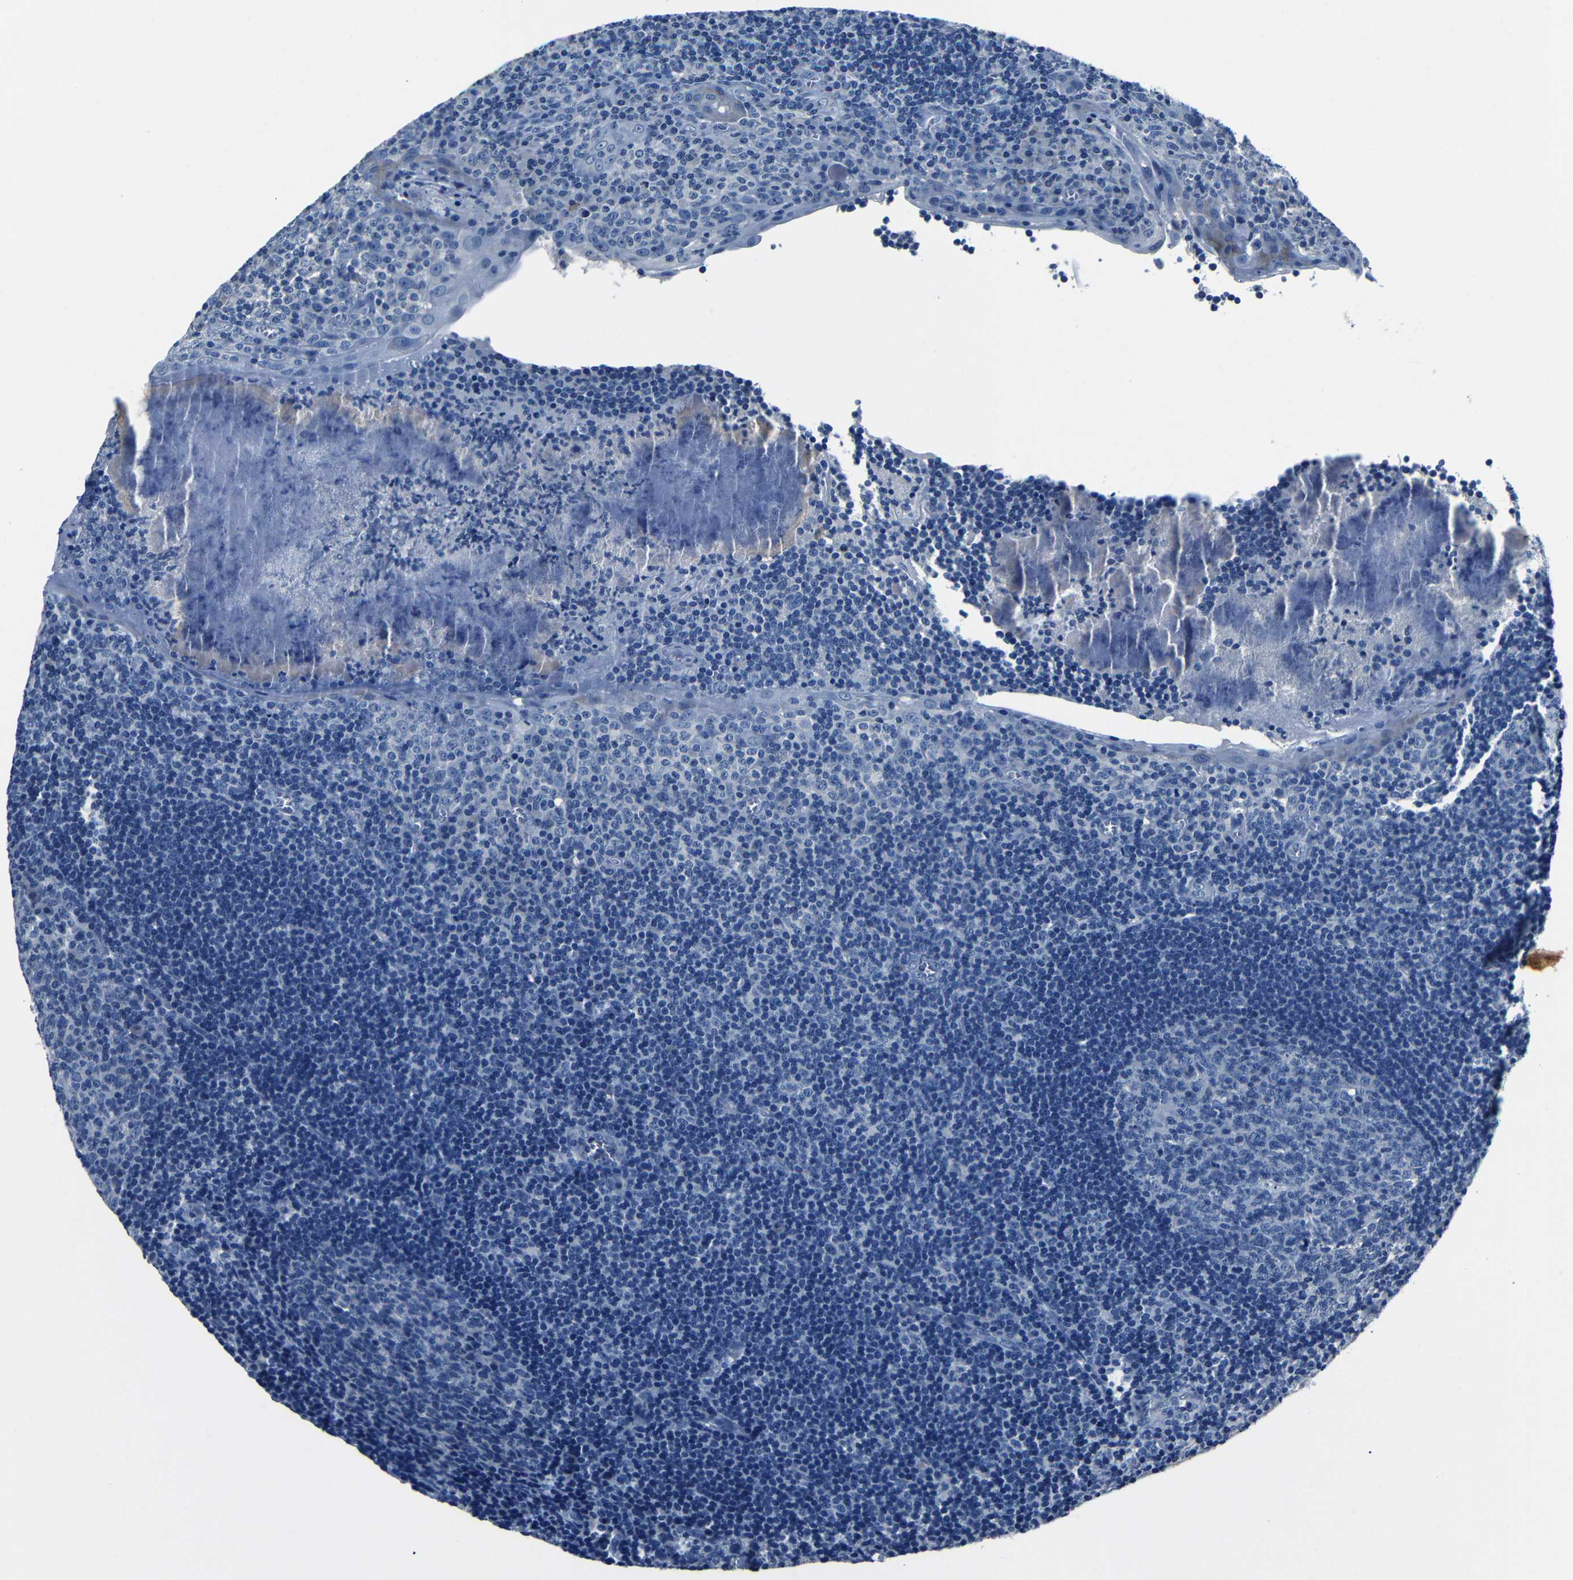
{"staining": {"intensity": "negative", "quantity": "none", "location": "none"}, "tissue": "tonsil", "cell_type": "Germinal center cells", "image_type": "normal", "snomed": [{"axis": "morphology", "description": "Normal tissue, NOS"}, {"axis": "topography", "description": "Tonsil"}], "caption": "An immunohistochemistry (IHC) micrograph of unremarkable tonsil is shown. There is no staining in germinal center cells of tonsil. (DAB (3,3'-diaminobenzidine) immunohistochemistry visualized using brightfield microscopy, high magnification).", "gene": "NCMAP", "patient": {"sex": "male", "age": 37}}